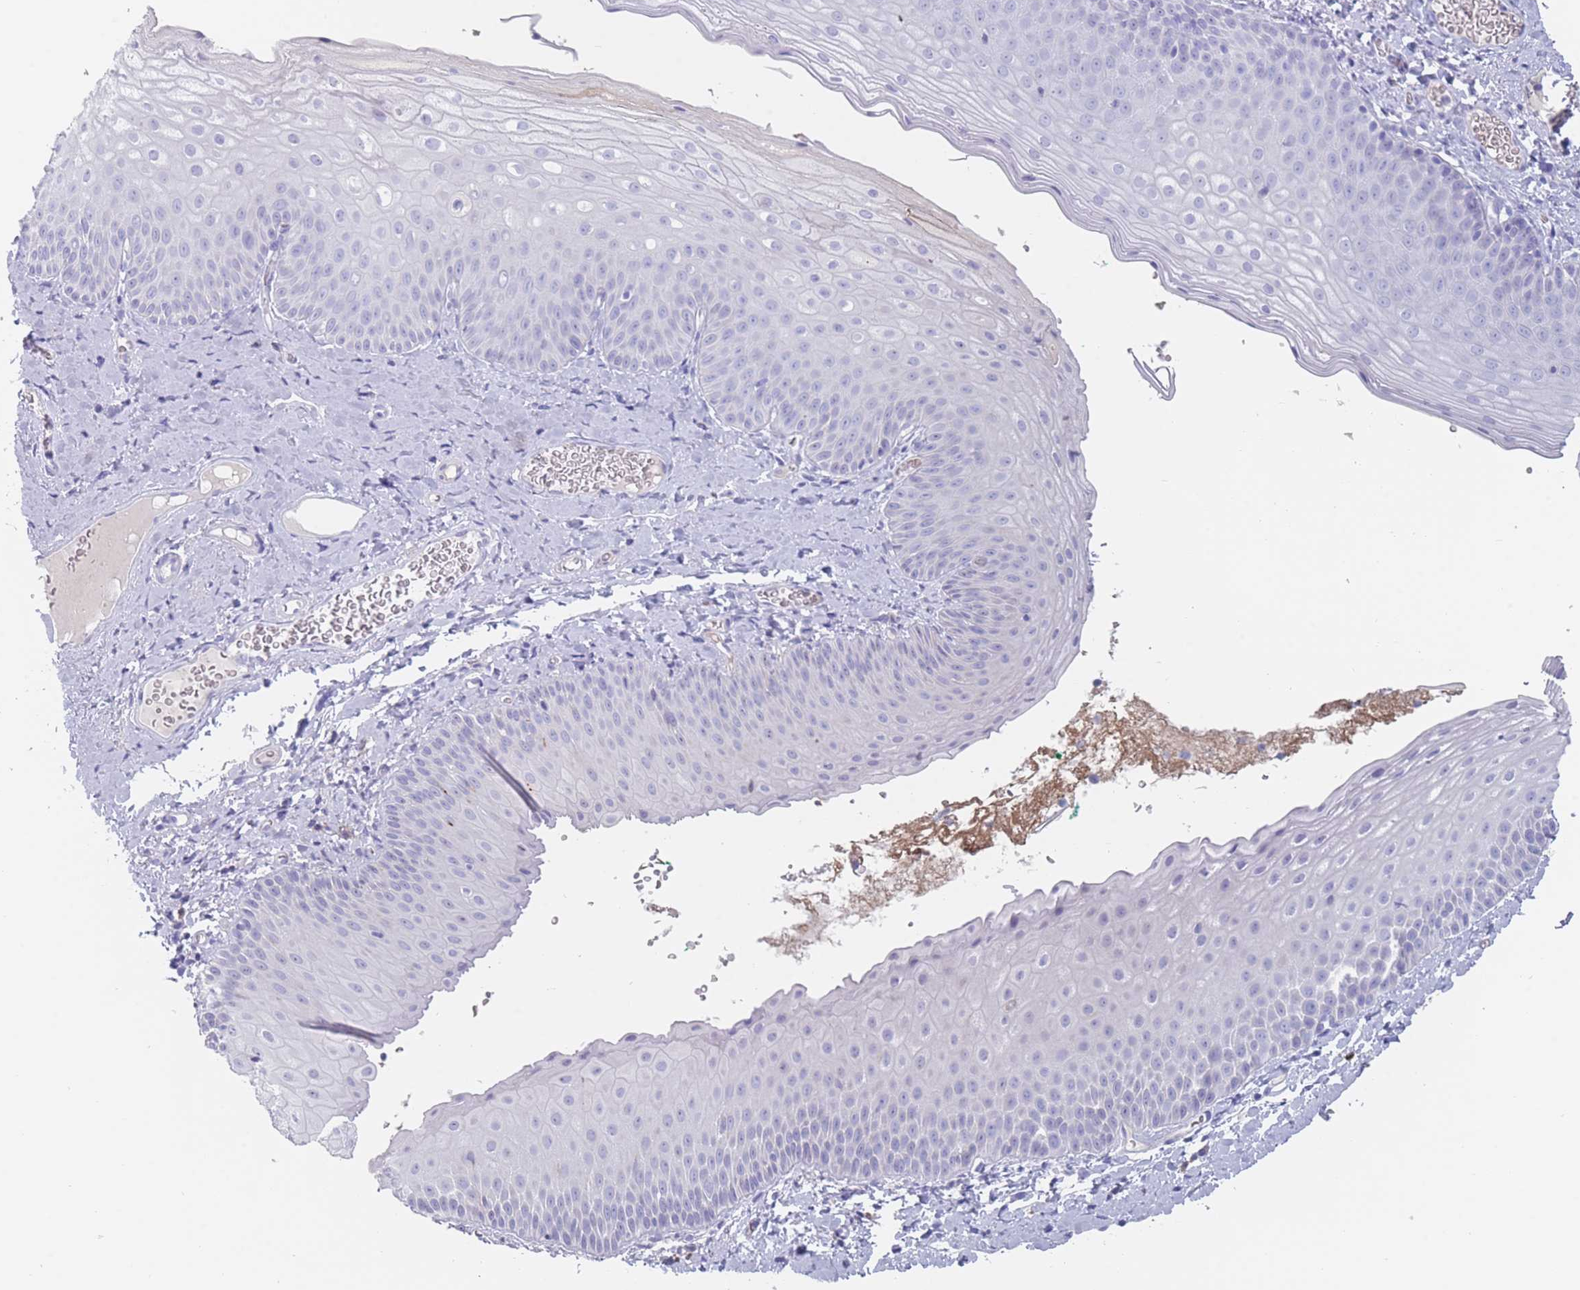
{"staining": {"intensity": "negative", "quantity": "none", "location": "none"}, "tissue": "skin", "cell_type": "Epidermal cells", "image_type": "normal", "snomed": [{"axis": "morphology", "description": "Normal tissue, NOS"}, {"axis": "morphology", "description": "Hemorrhoids"}, {"axis": "morphology", "description": "Inflammation, NOS"}, {"axis": "topography", "description": "Anal"}], "caption": "A photomicrograph of human skin is negative for staining in epidermal cells.", "gene": "ST8SIA5", "patient": {"sex": "male", "age": 60}}